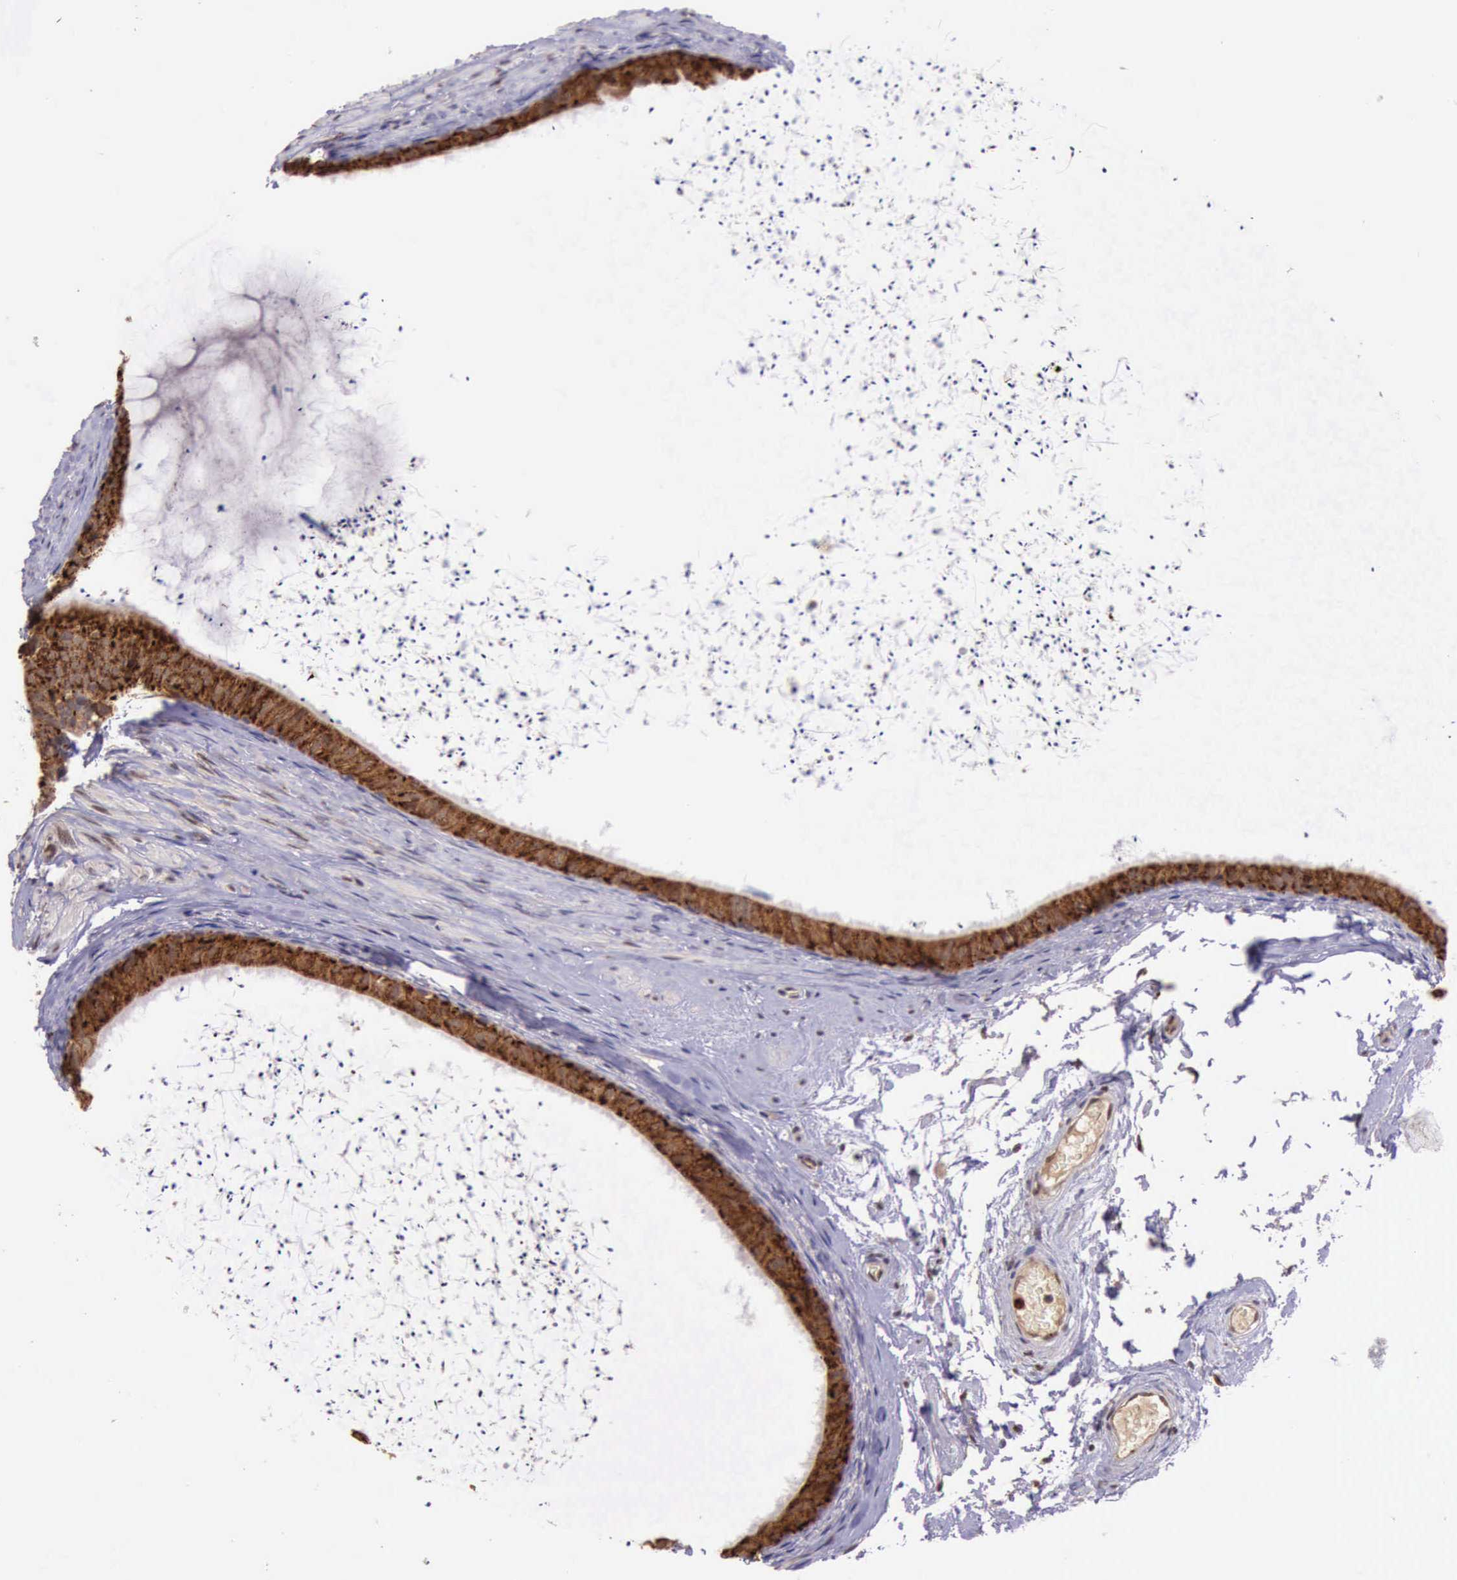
{"staining": {"intensity": "strong", "quantity": ">75%", "location": "cytoplasmic/membranous"}, "tissue": "epididymis", "cell_type": "Glandular cells", "image_type": "normal", "snomed": [{"axis": "morphology", "description": "Normal tissue, NOS"}, {"axis": "topography", "description": "Epididymis"}], "caption": "Epididymis stained for a protein (brown) displays strong cytoplasmic/membranous positive expression in about >75% of glandular cells.", "gene": "ARMCX3", "patient": {"sex": "male", "age": 77}}